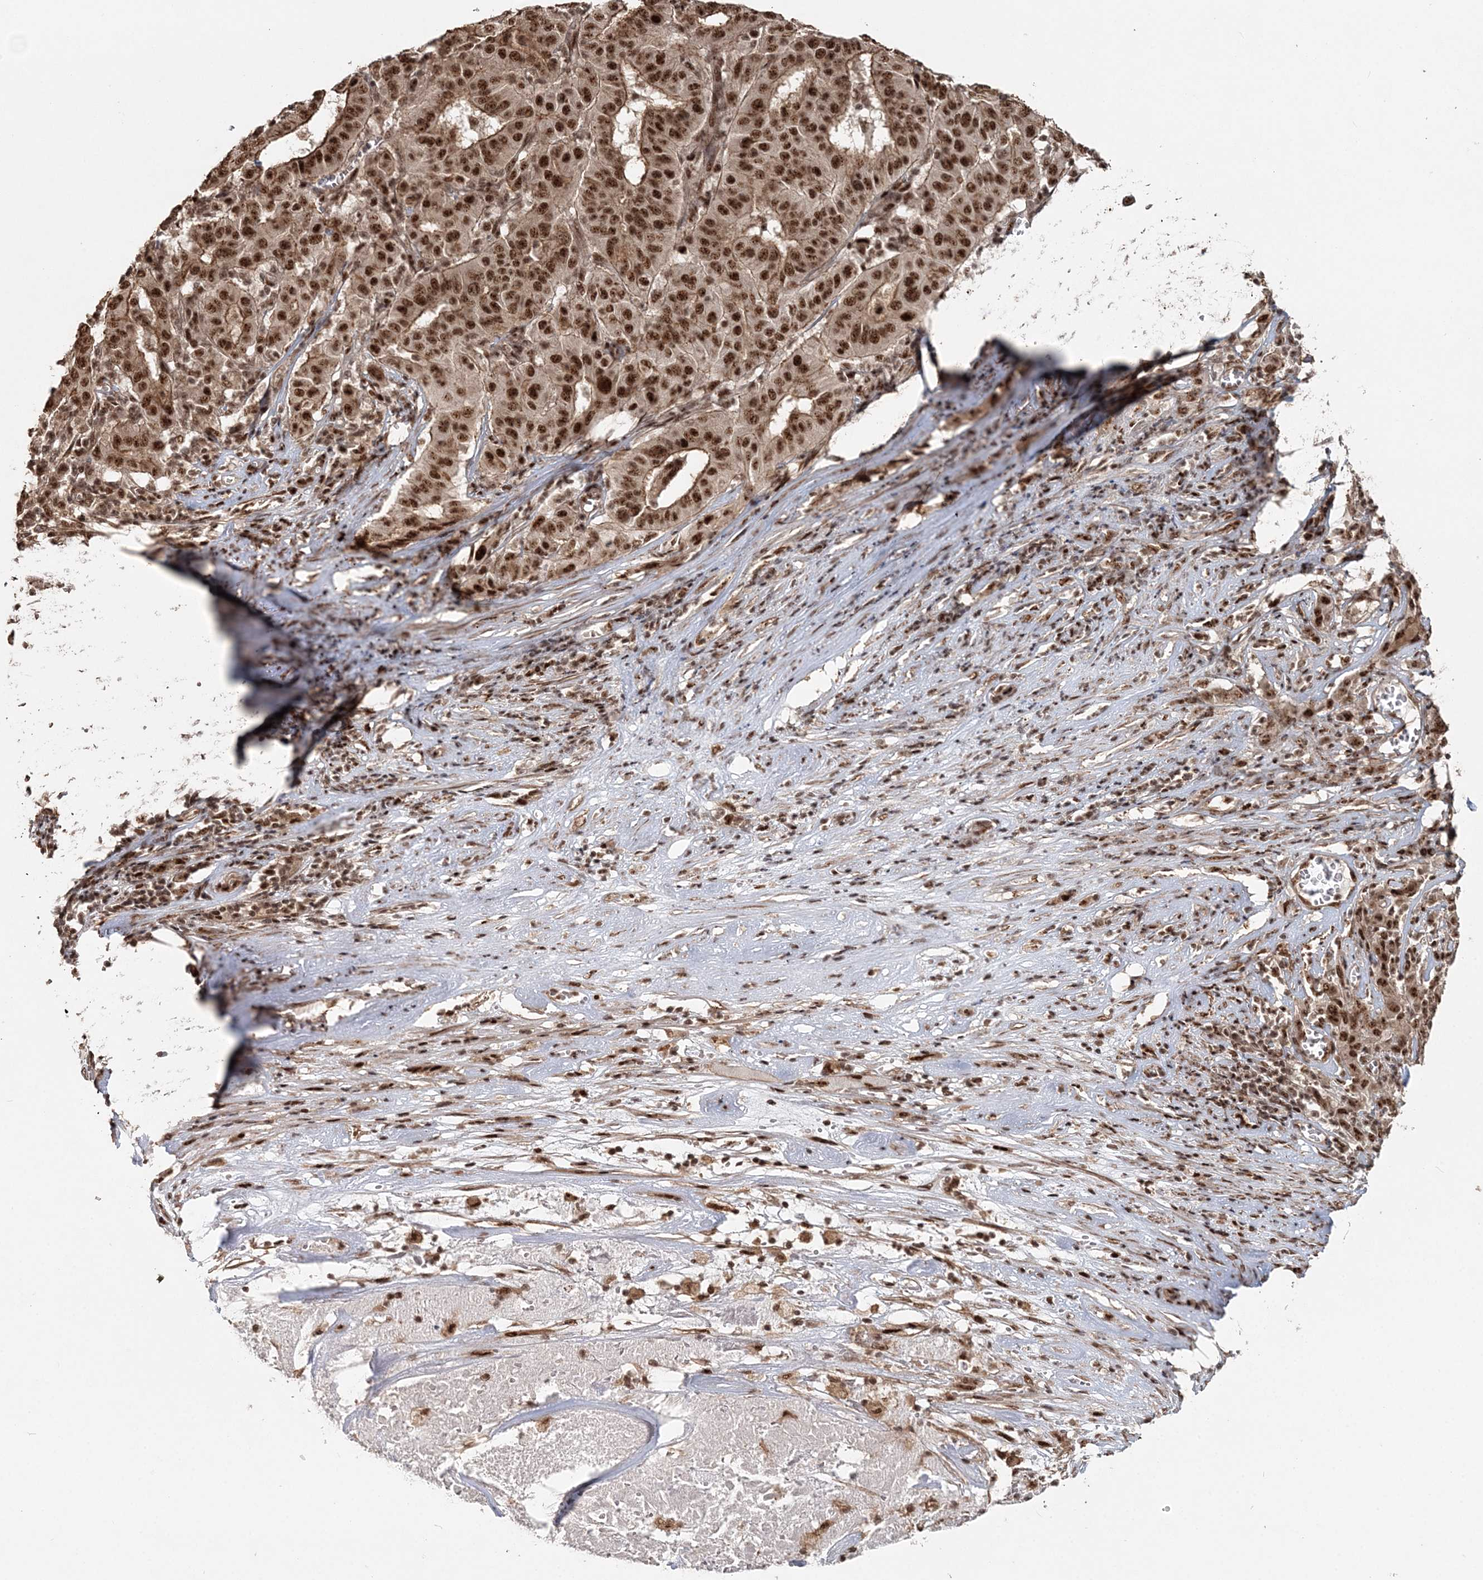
{"staining": {"intensity": "strong", "quantity": ">75%", "location": "cytoplasmic/membranous,nuclear"}, "tissue": "pancreatic cancer", "cell_type": "Tumor cells", "image_type": "cancer", "snomed": [{"axis": "morphology", "description": "Adenocarcinoma, NOS"}, {"axis": "topography", "description": "Pancreas"}], "caption": "IHC photomicrograph of pancreatic cancer stained for a protein (brown), which displays high levels of strong cytoplasmic/membranous and nuclear expression in approximately >75% of tumor cells.", "gene": "EXOSC8", "patient": {"sex": "male", "age": 63}}